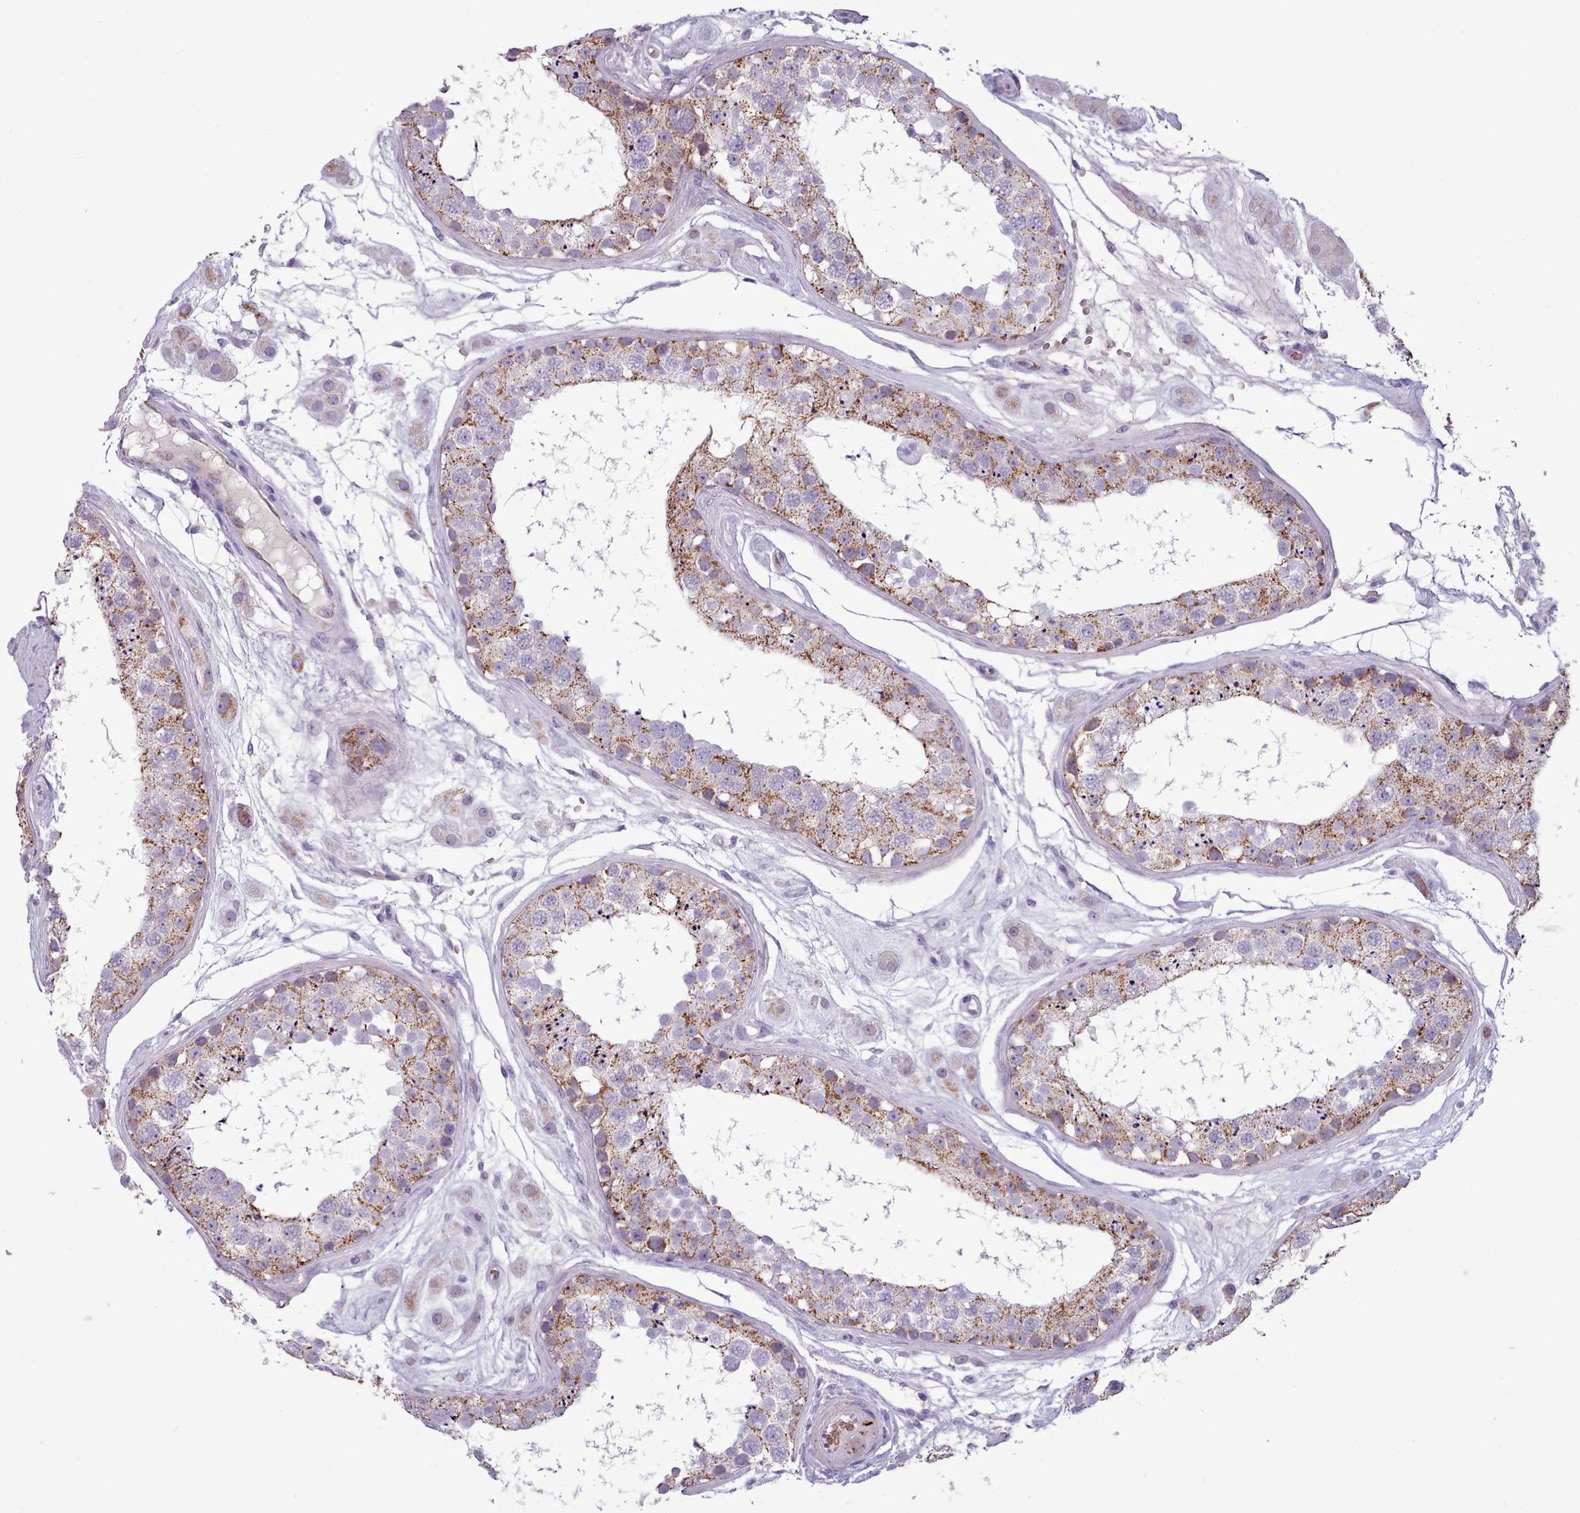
{"staining": {"intensity": "moderate", "quantity": "25%-75%", "location": "cytoplasmic/membranous"}, "tissue": "testis", "cell_type": "Cells in seminiferous ducts", "image_type": "normal", "snomed": [{"axis": "morphology", "description": "Normal tissue, NOS"}, {"axis": "topography", "description": "Testis"}], "caption": "Cells in seminiferous ducts demonstrate moderate cytoplasmic/membranous positivity in about 25%-75% of cells in benign testis. (brown staining indicates protein expression, while blue staining denotes nuclei).", "gene": "AK4P3", "patient": {"sex": "male", "age": 25}}